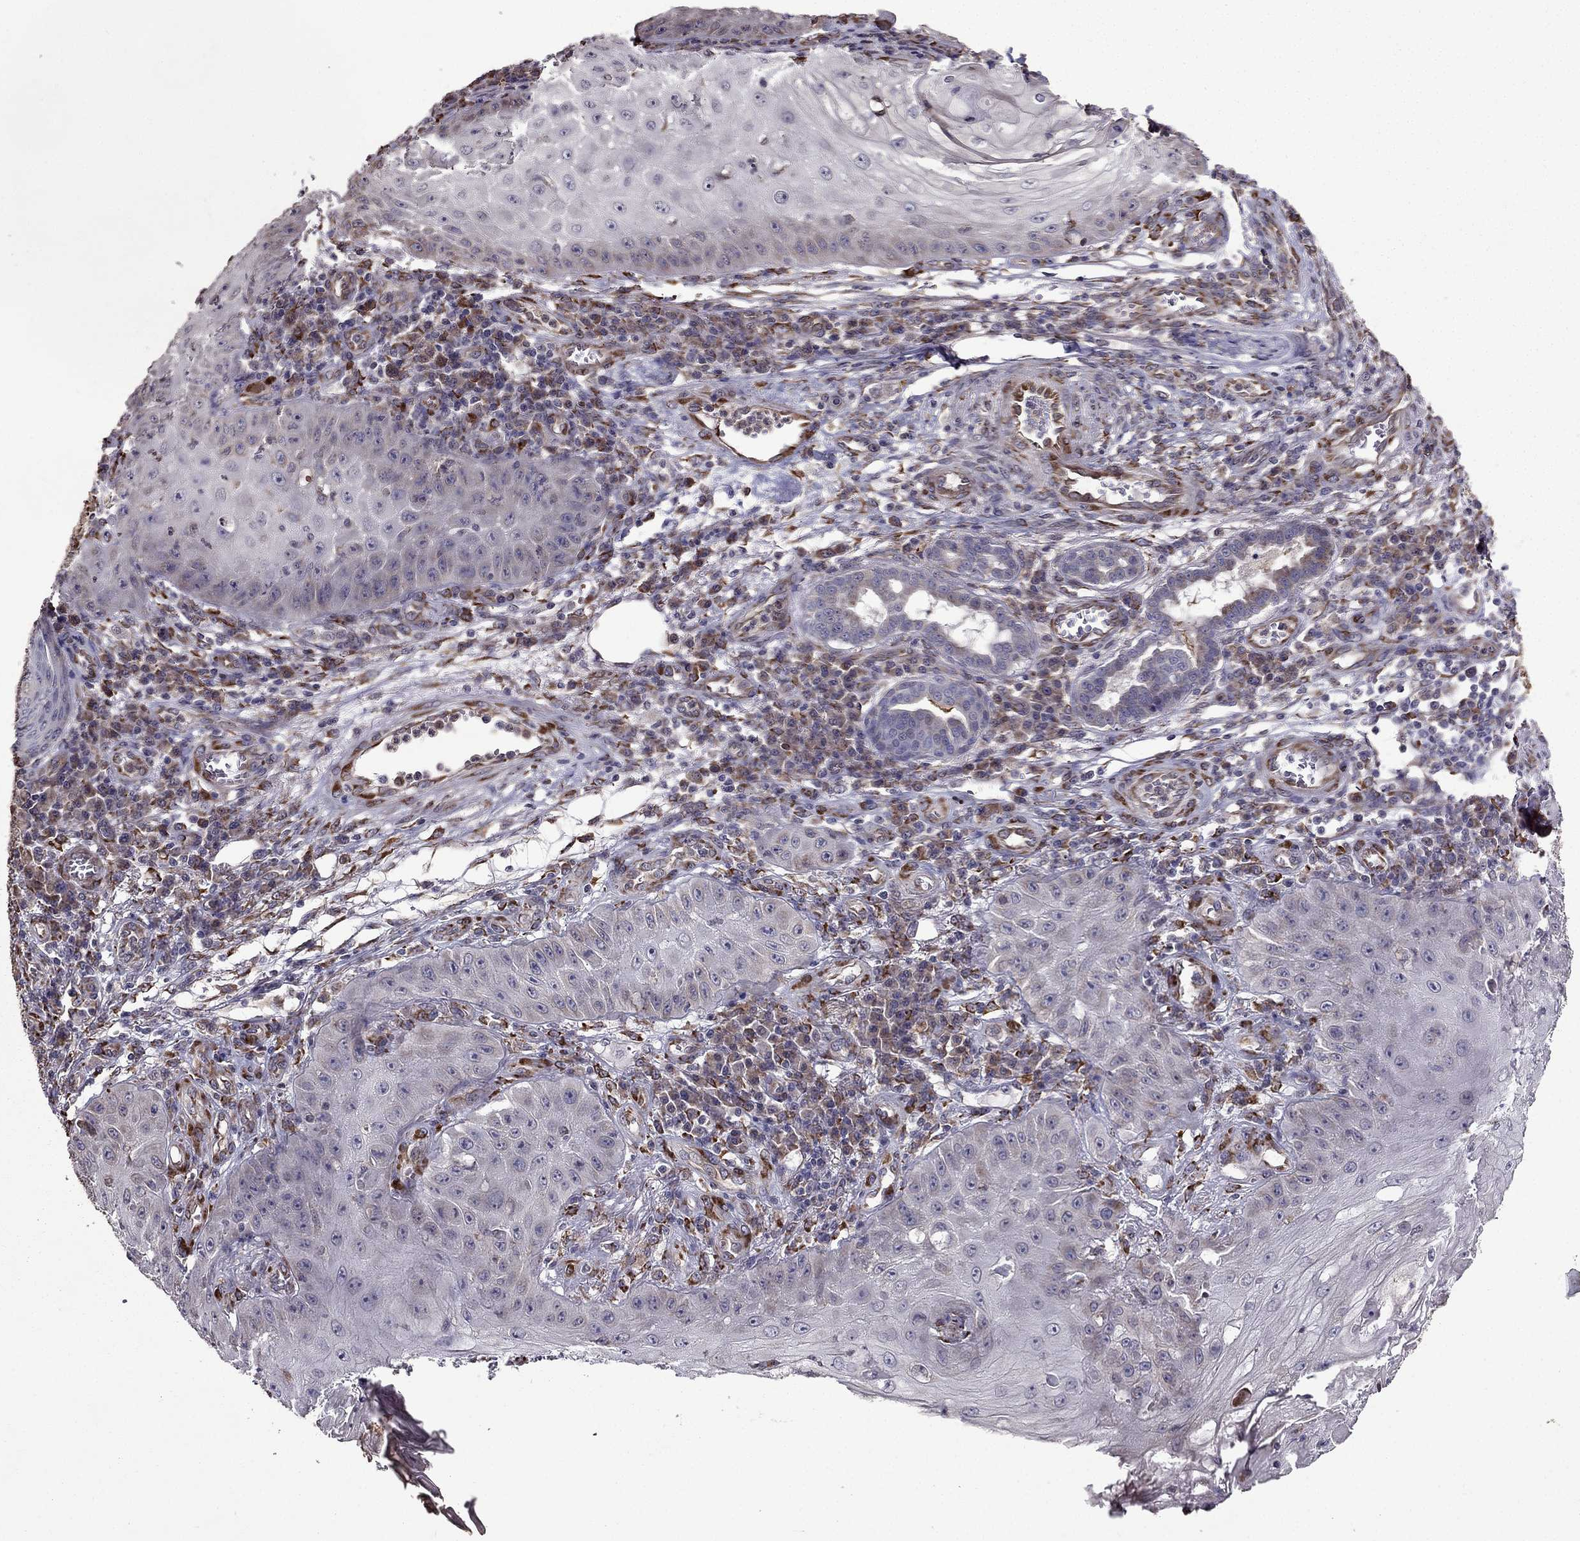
{"staining": {"intensity": "negative", "quantity": "none", "location": "none"}, "tissue": "skin cancer", "cell_type": "Tumor cells", "image_type": "cancer", "snomed": [{"axis": "morphology", "description": "Squamous cell carcinoma, NOS"}, {"axis": "topography", "description": "Skin"}], "caption": "DAB (3,3'-diaminobenzidine) immunohistochemical staining of human skin cancer displays no significant positivity in tumor cells.", "gene": "IKBIP", "patient": {"sex": "male", "age": 70}}